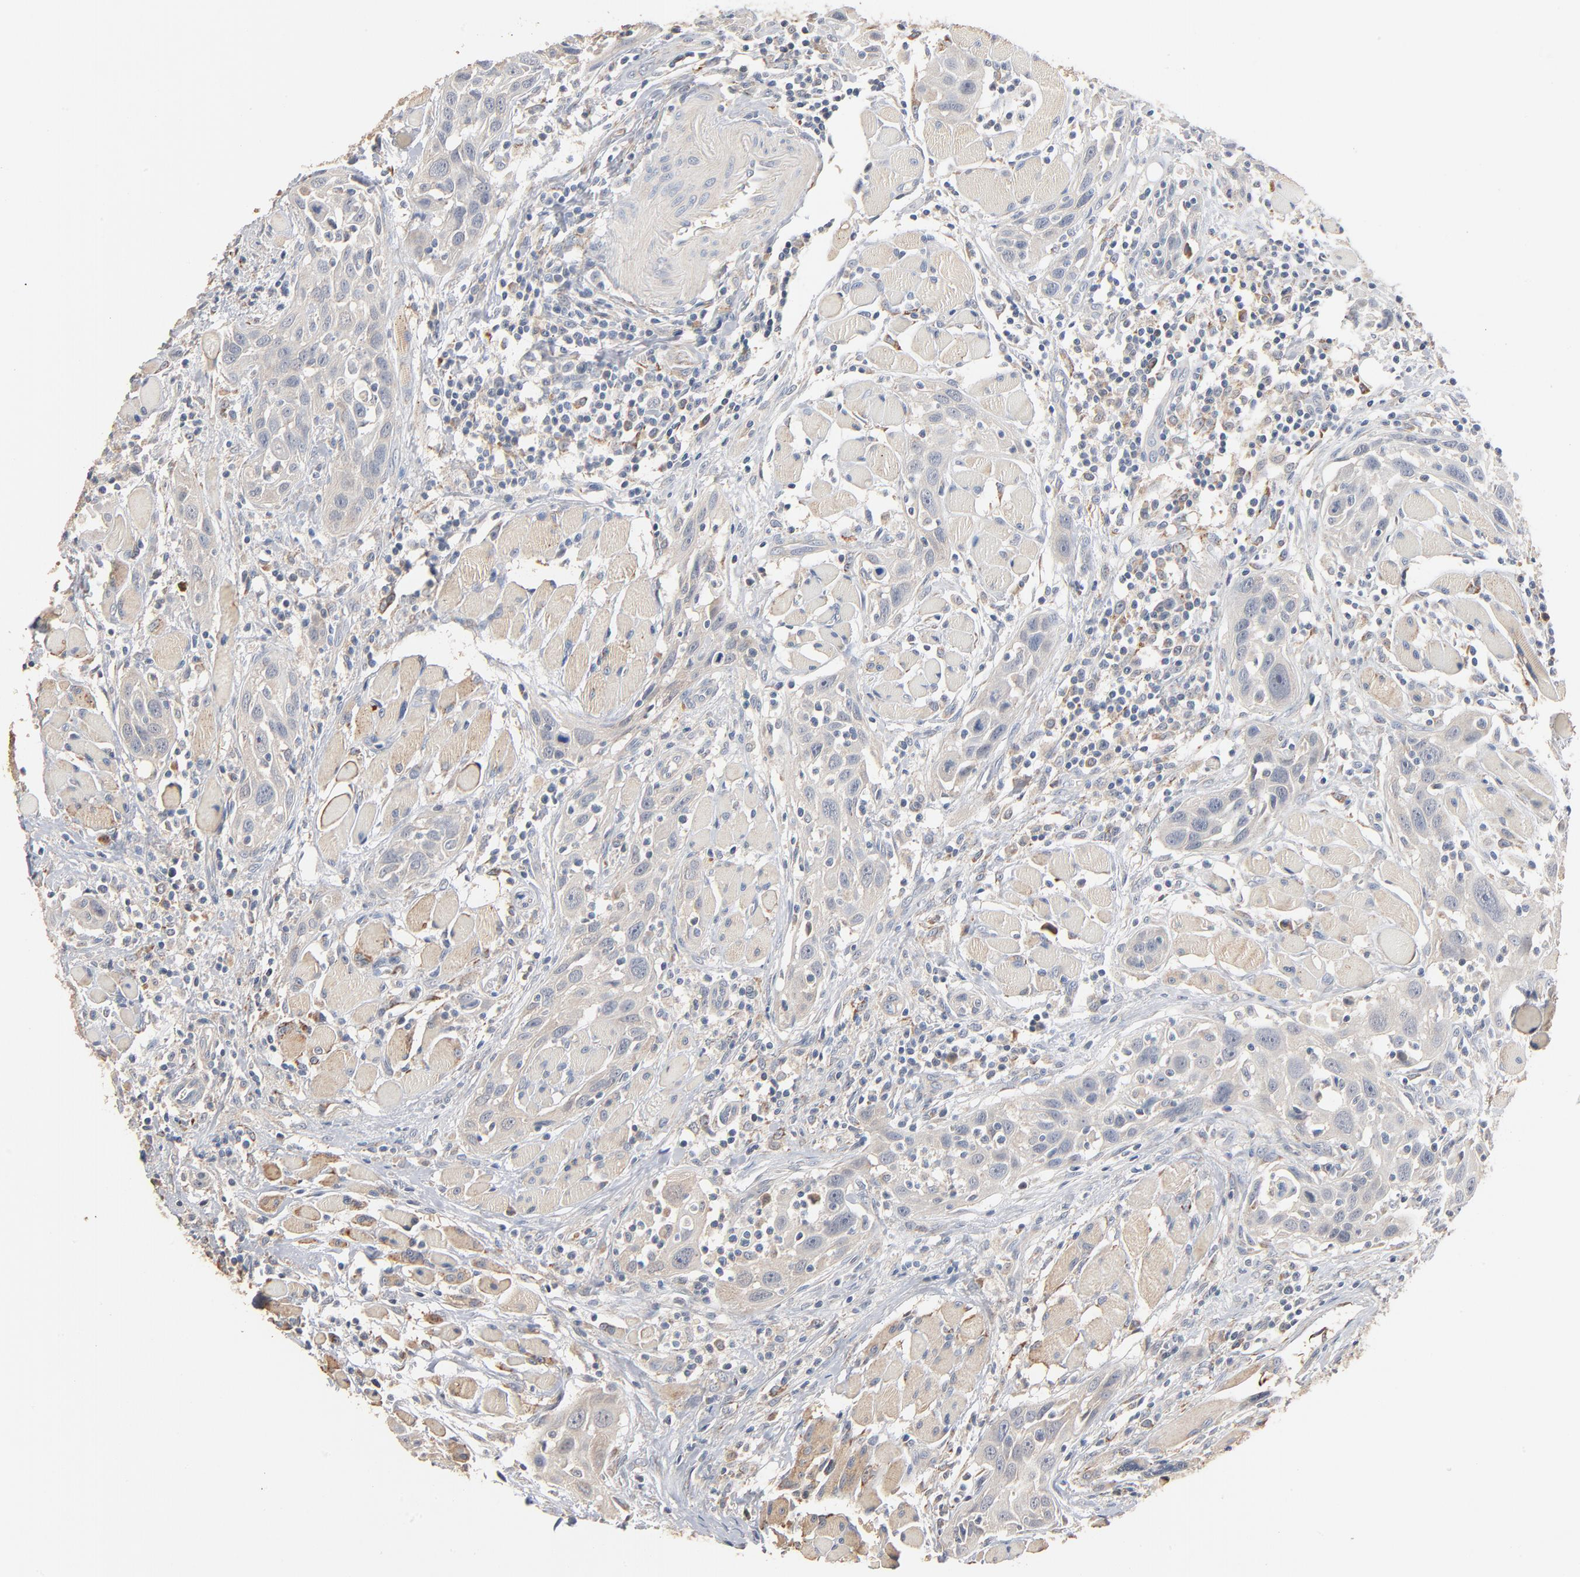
{"staining": {"intensity": "negative", "quantity": "none", "location": "none"}, "tissue": "head and neck cancer", "cell_type": "Tumor cells", "image_type": "cancer", "snomed": [{"axis": "morphology", "description": "Squamous cell carcinoma, NOS"}, {"axis": "topography", "description": "Oral tissue"}, {"axis": "topography", "description": "Head-Neck"}], "caption": "IHC of squamous cell carcinoma (head and neck) shows no expression in tumor cells.", "gene": "ZDHHC8", "patient": {"sex": "female", "age": 50}}